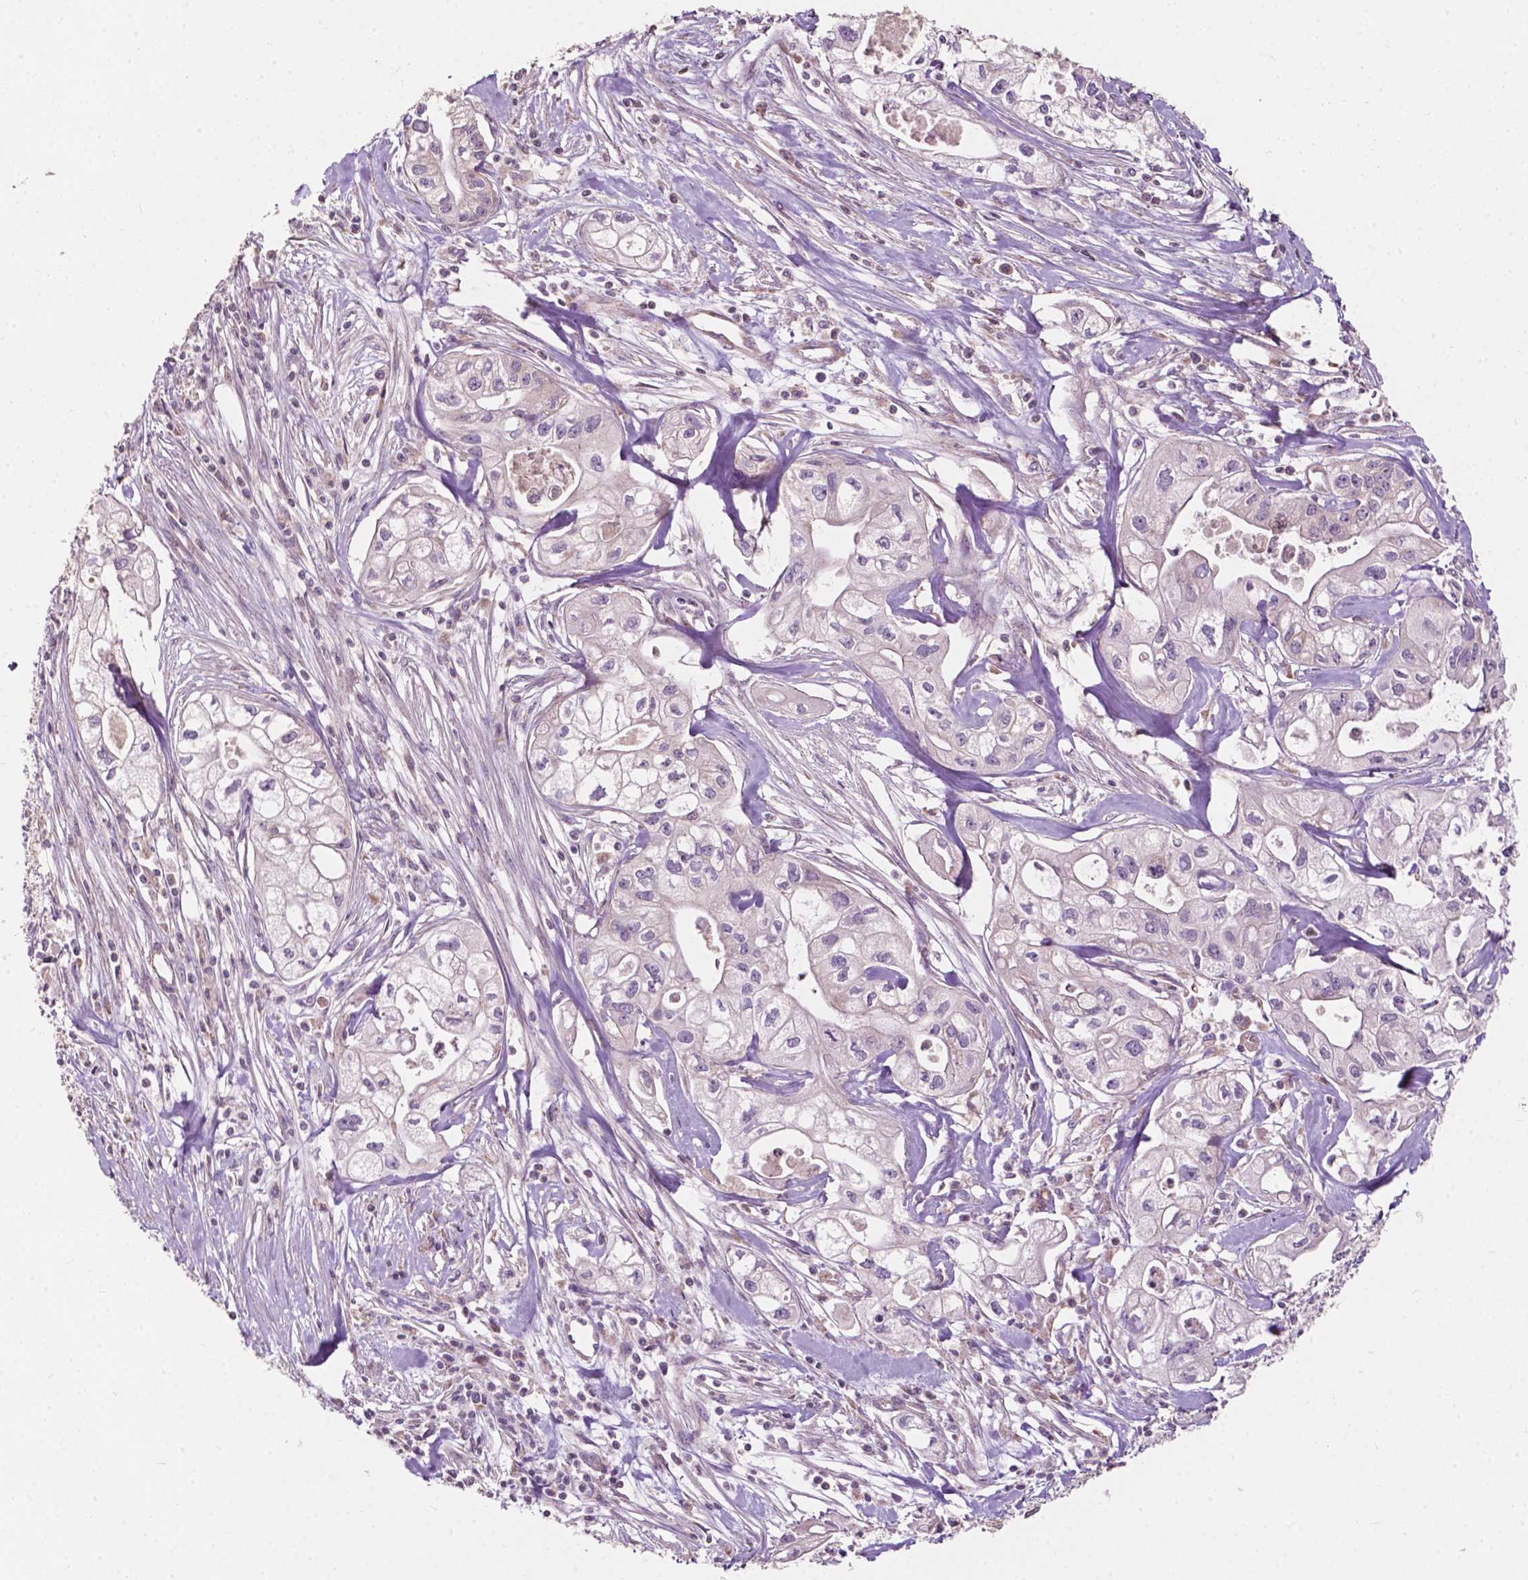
{"staining": {"intensity": "negative", "quantity": "none", "location": "none"}, "tissue": "pancreatic cancer", "cell_type": "Tumor cells", "image_type": "cancer", "snomed": [{"axis": "morphology", "description": "Adenocarcinoma, NOS"}, {"axis": "topography", "description": "Pancreas"}], "caption": "This is an immunohistochemistry micrograph of adenocarcinoma (pancreatic). There is no positivity in tumor cells.", "gene": "NDUFA10", "patient": {"sex": "male", "age": 70}}